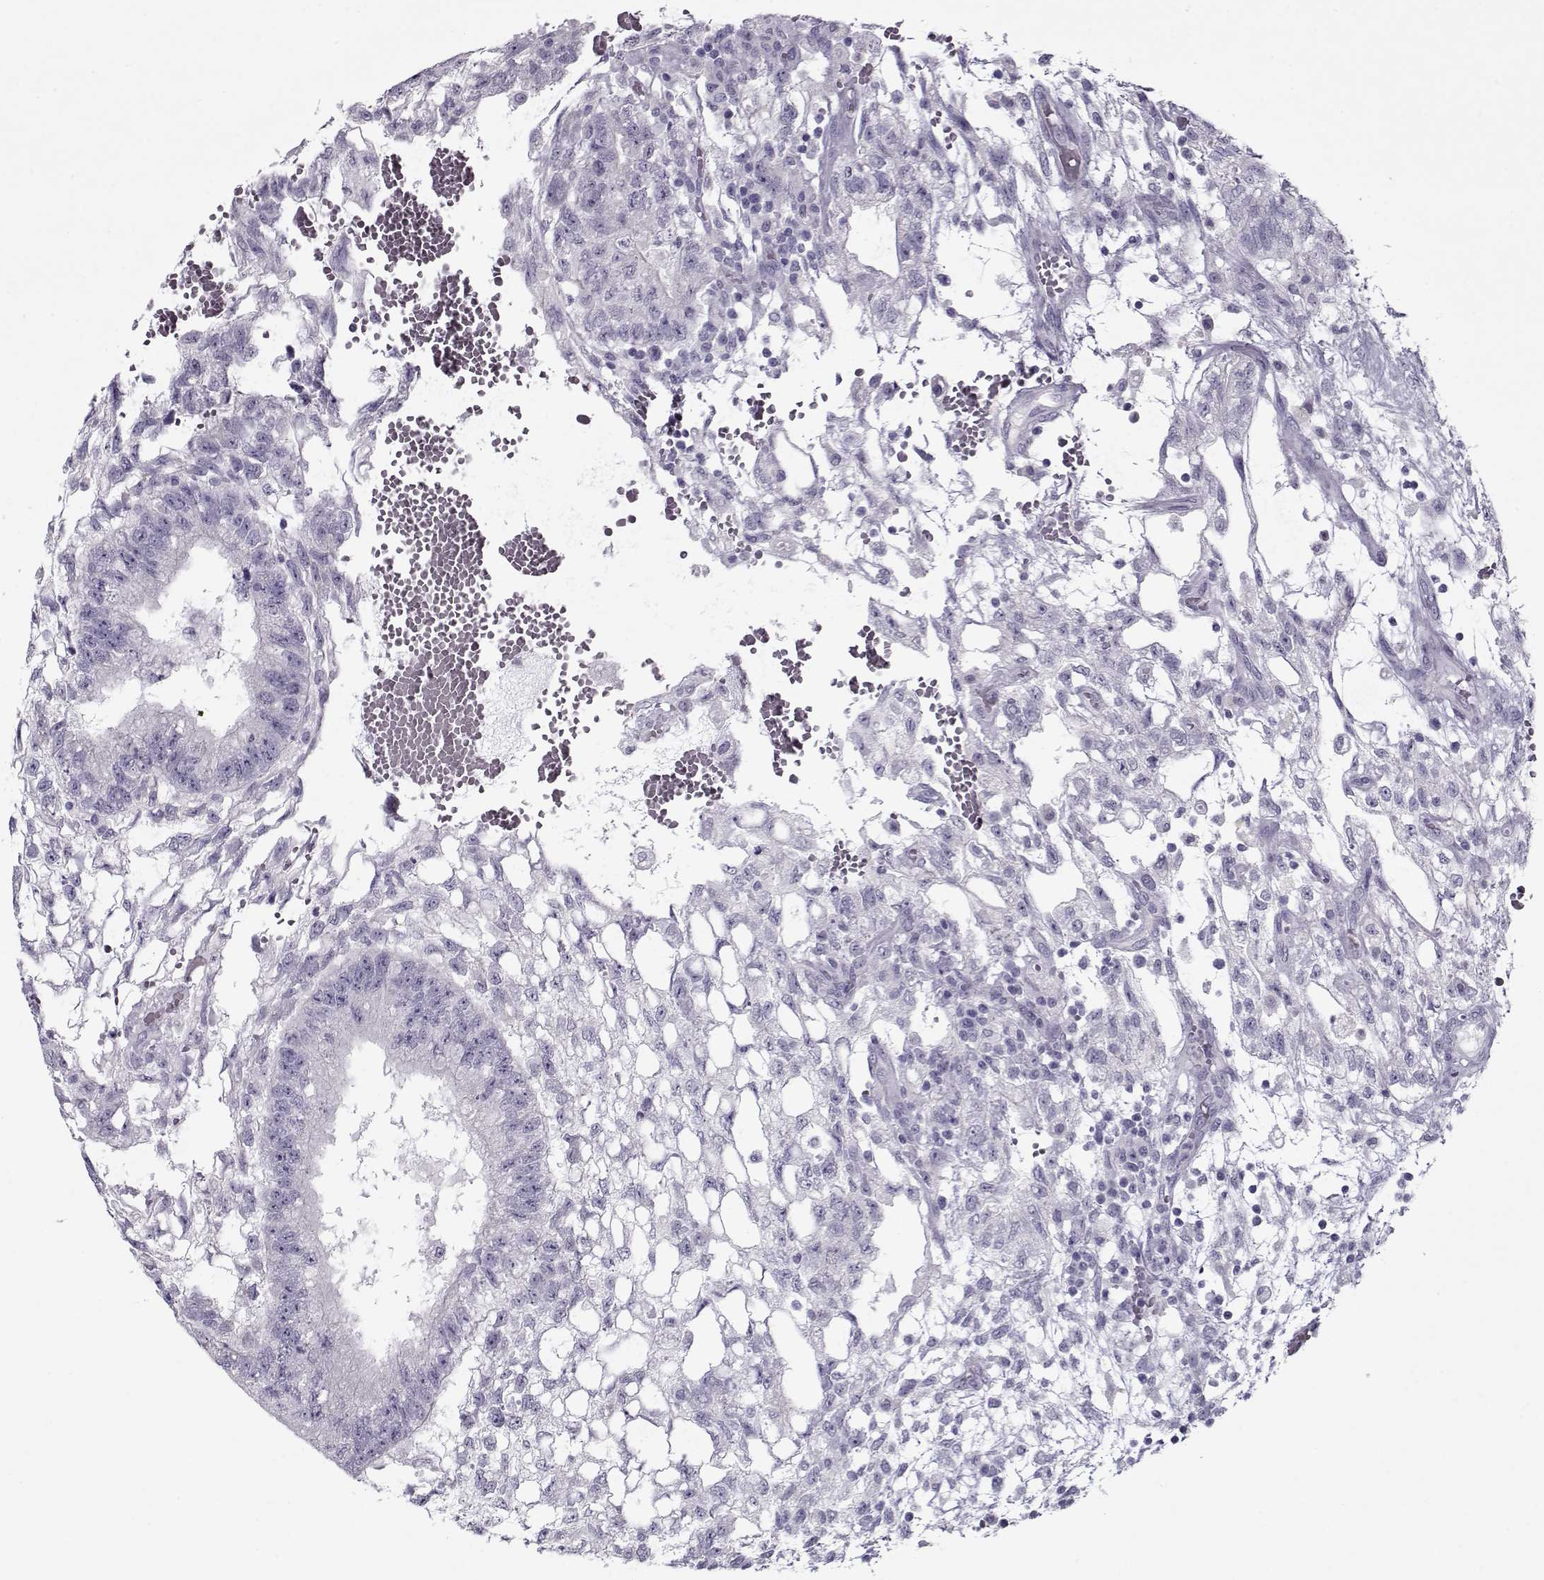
{"staining": {"intensity": "negative", "quantity": "none", "location": "none"}, "tissue": "testis cancer", "cell_type": "Tumor cells", "image_type": "cancer", "snomed": [{"axis": "morphology", "description": "Carcinoma, Embryonal, NOS"}, {"axis": "topography", "description": "Testis"}], "caption": "This is a image of IHC staining of testis embryonal carcinoma, which shows no positivity in tumor cells.", "gene": "CIBAR1", "patient": {"sex": "male", "age": 32}}